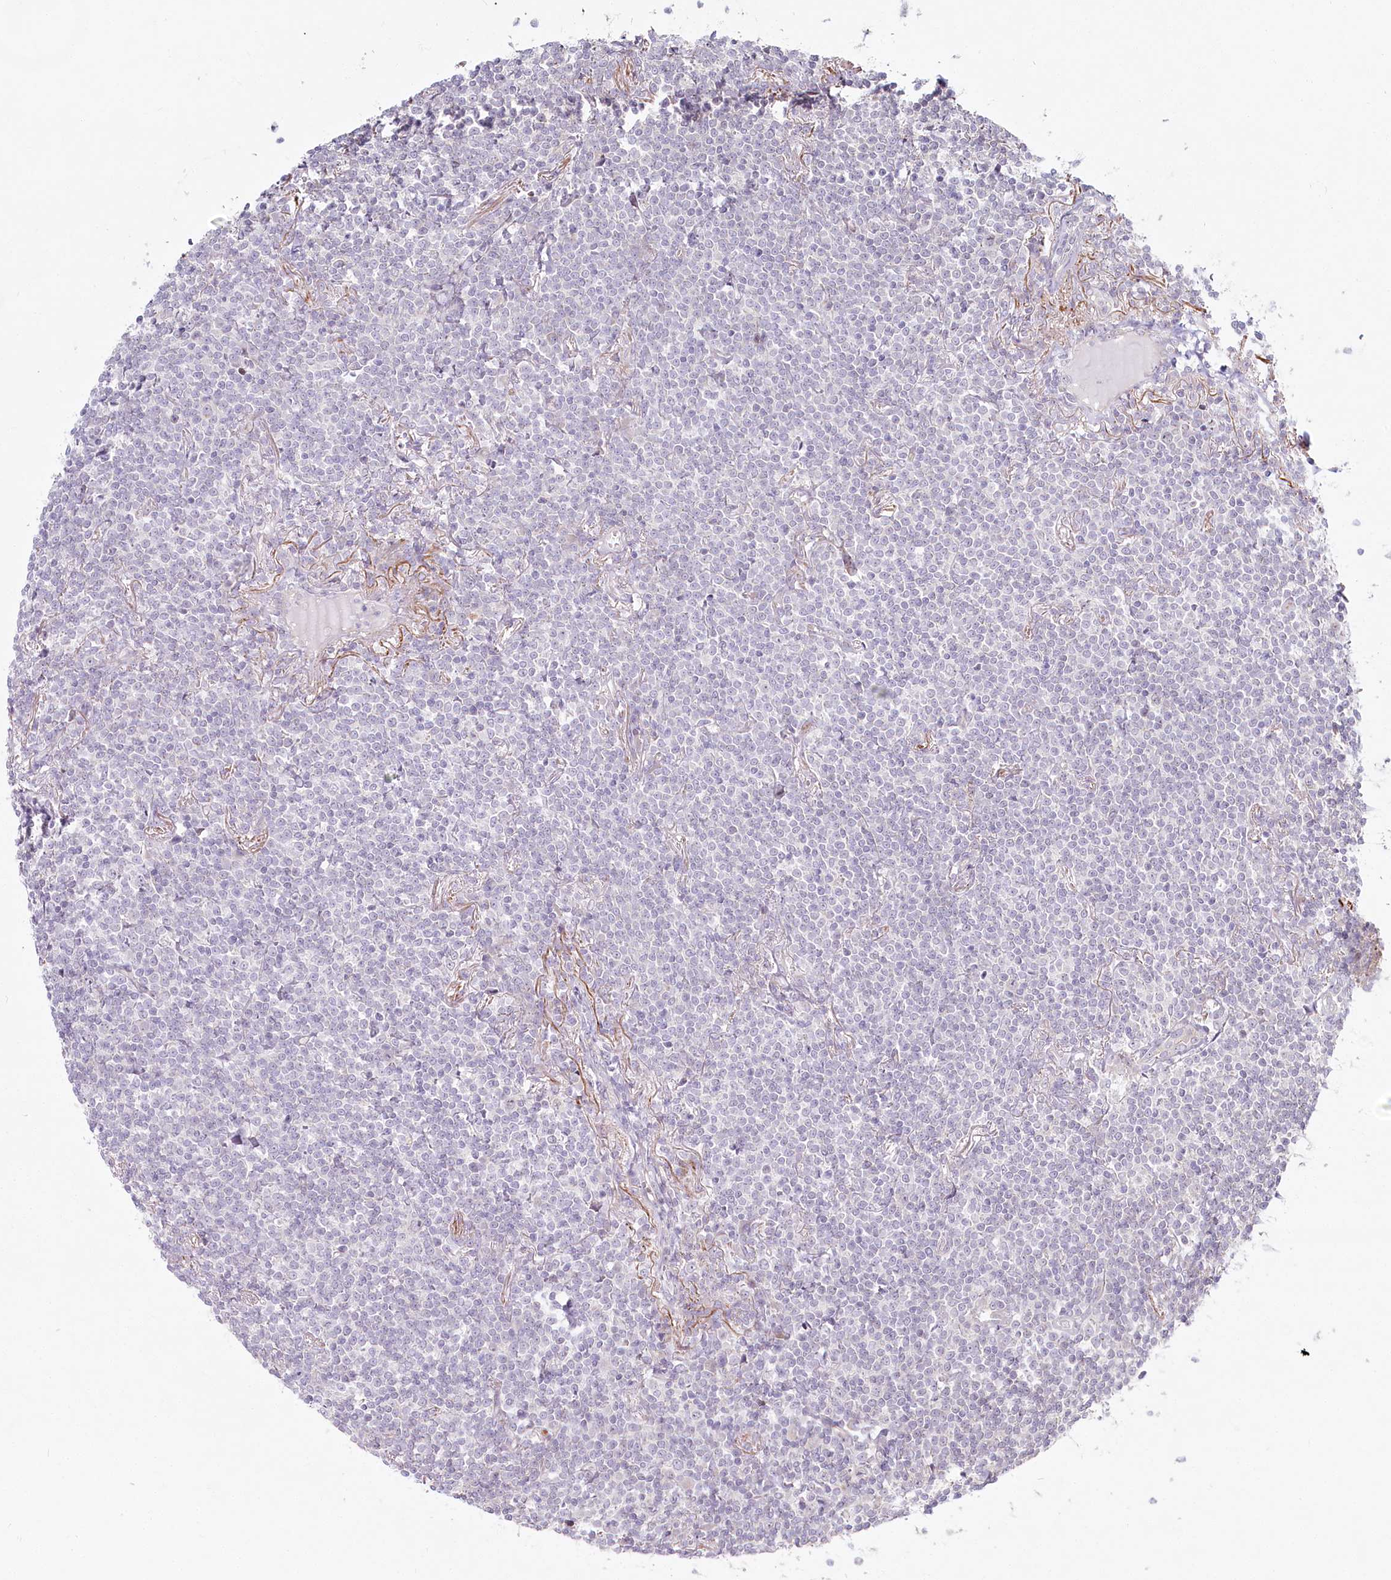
{"staining": {"intensity": "negative", "quantity": "none", "location": "none"}, "tissue": "lymphoma", "cell_type": "Tumor cells", "image_type": "cancer", "snomed": [{"axis": "morphology", "description": "Malignant lymphoma, non-Hodgkin's type, Low grade"}, {"axis": "topography", "description": "Lung"}], "caption": "Immunohistochemical staining of lymphoma shows no significant positivity in tumor cells.", "gene": "SPINK13", "patient": {"sex": "female", "age": 71}}